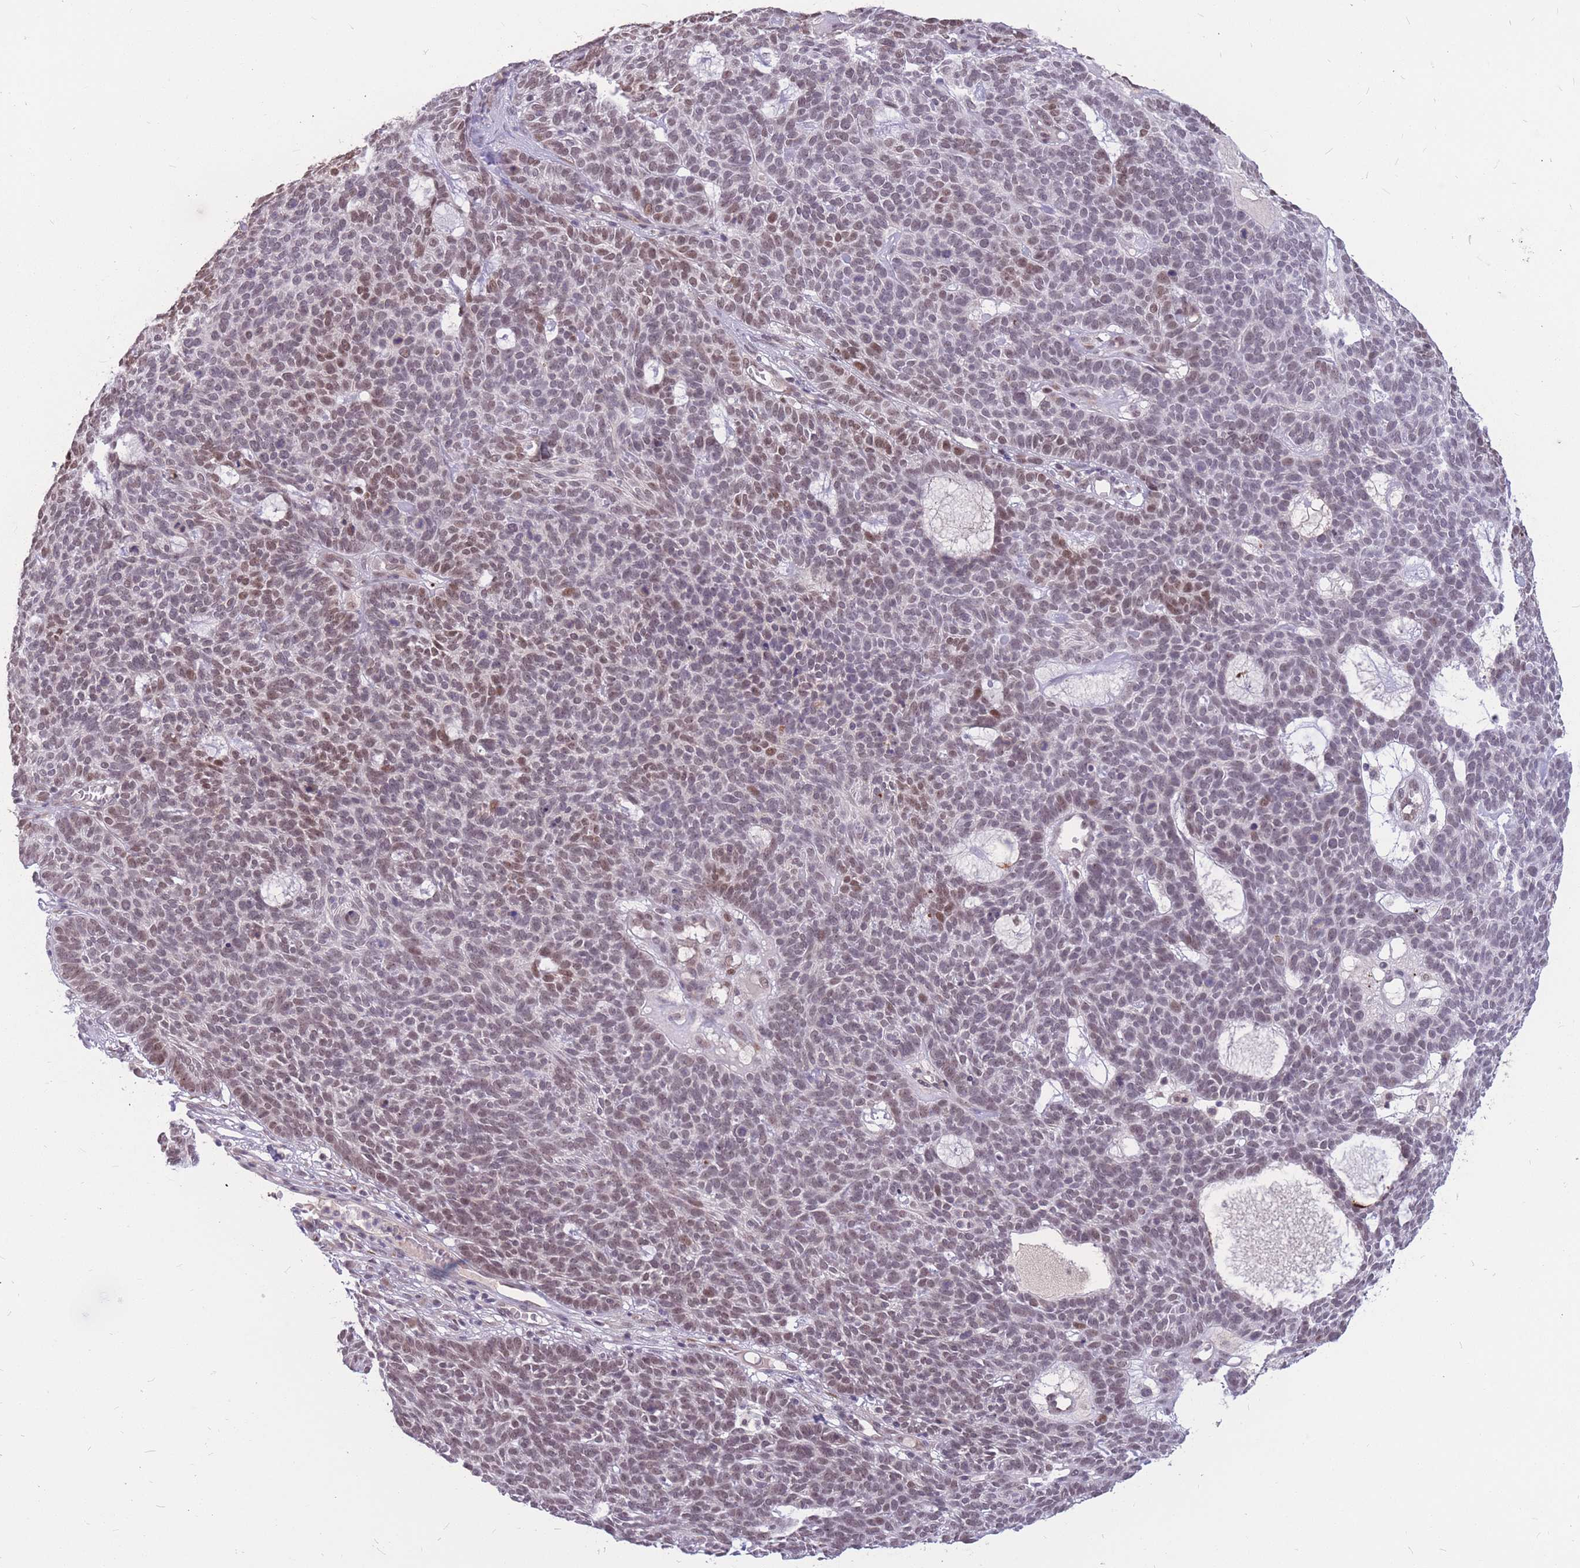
{"staining": {"intensity": "weak", "quantity": "25%-75%", "location": "nuclear"}, "tissue": "skin cancer", "cell_type": "Tumor cells", "image_type": "cancer", "snomed": [{"axis": "morphology", "description": "Squamous cell carcinoma, NOS"}, {"axis": "topography", "description": "Skin"}], "caption": "Squamous cell carcinoma (skin) stained with a brown dye demonstrates weak nuclear positive staining in approximately 25%-75% of tumor cells.", "gene": "ADD2", "patient": {"sex": "female", "age": 90}}